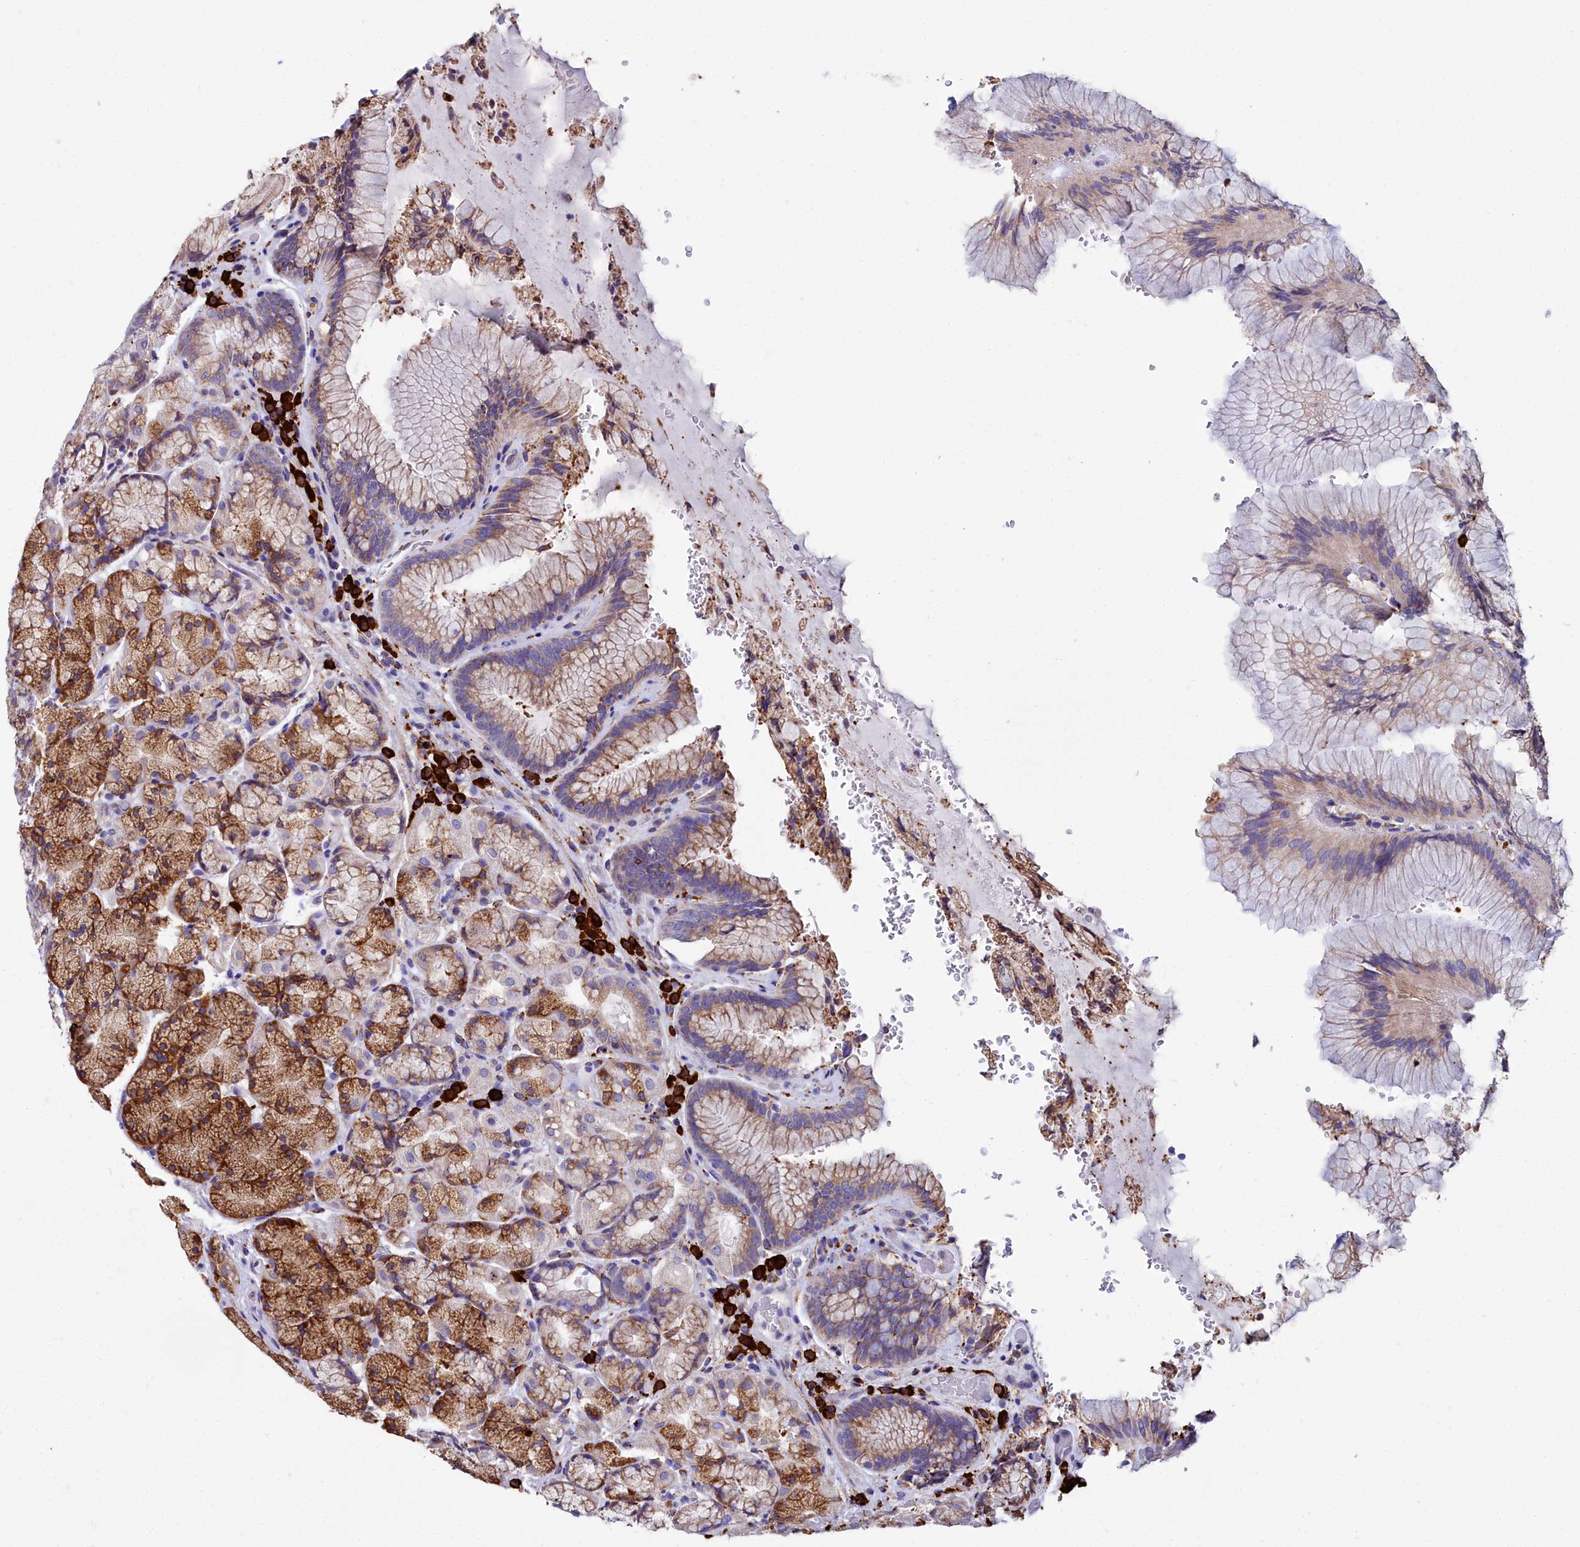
{"staining": {"intensity": "strong", "quantity": "25%-75%", "location": "cytoplasmic/membranous"}, "tissue": "stomach", "cell_type": "Glandular cells", "image_type": "normal", "snomed": [{"axis": "morphology", "description": "Normal tissue, NOS"}, {"axis": "topography", "description": "Stomach"}], "caption": "Immunohistochemistry micrograph of normal stomach: stomach stained using IHC demonstrates high levels of strong protein expression localized specifically in the cytoplasmic/membranous of glandular cells, appearing as a cytoplasmic/membranous brown color.", "gene": "TXNDC5", "patient": {"sex": "male", "age": 63}}